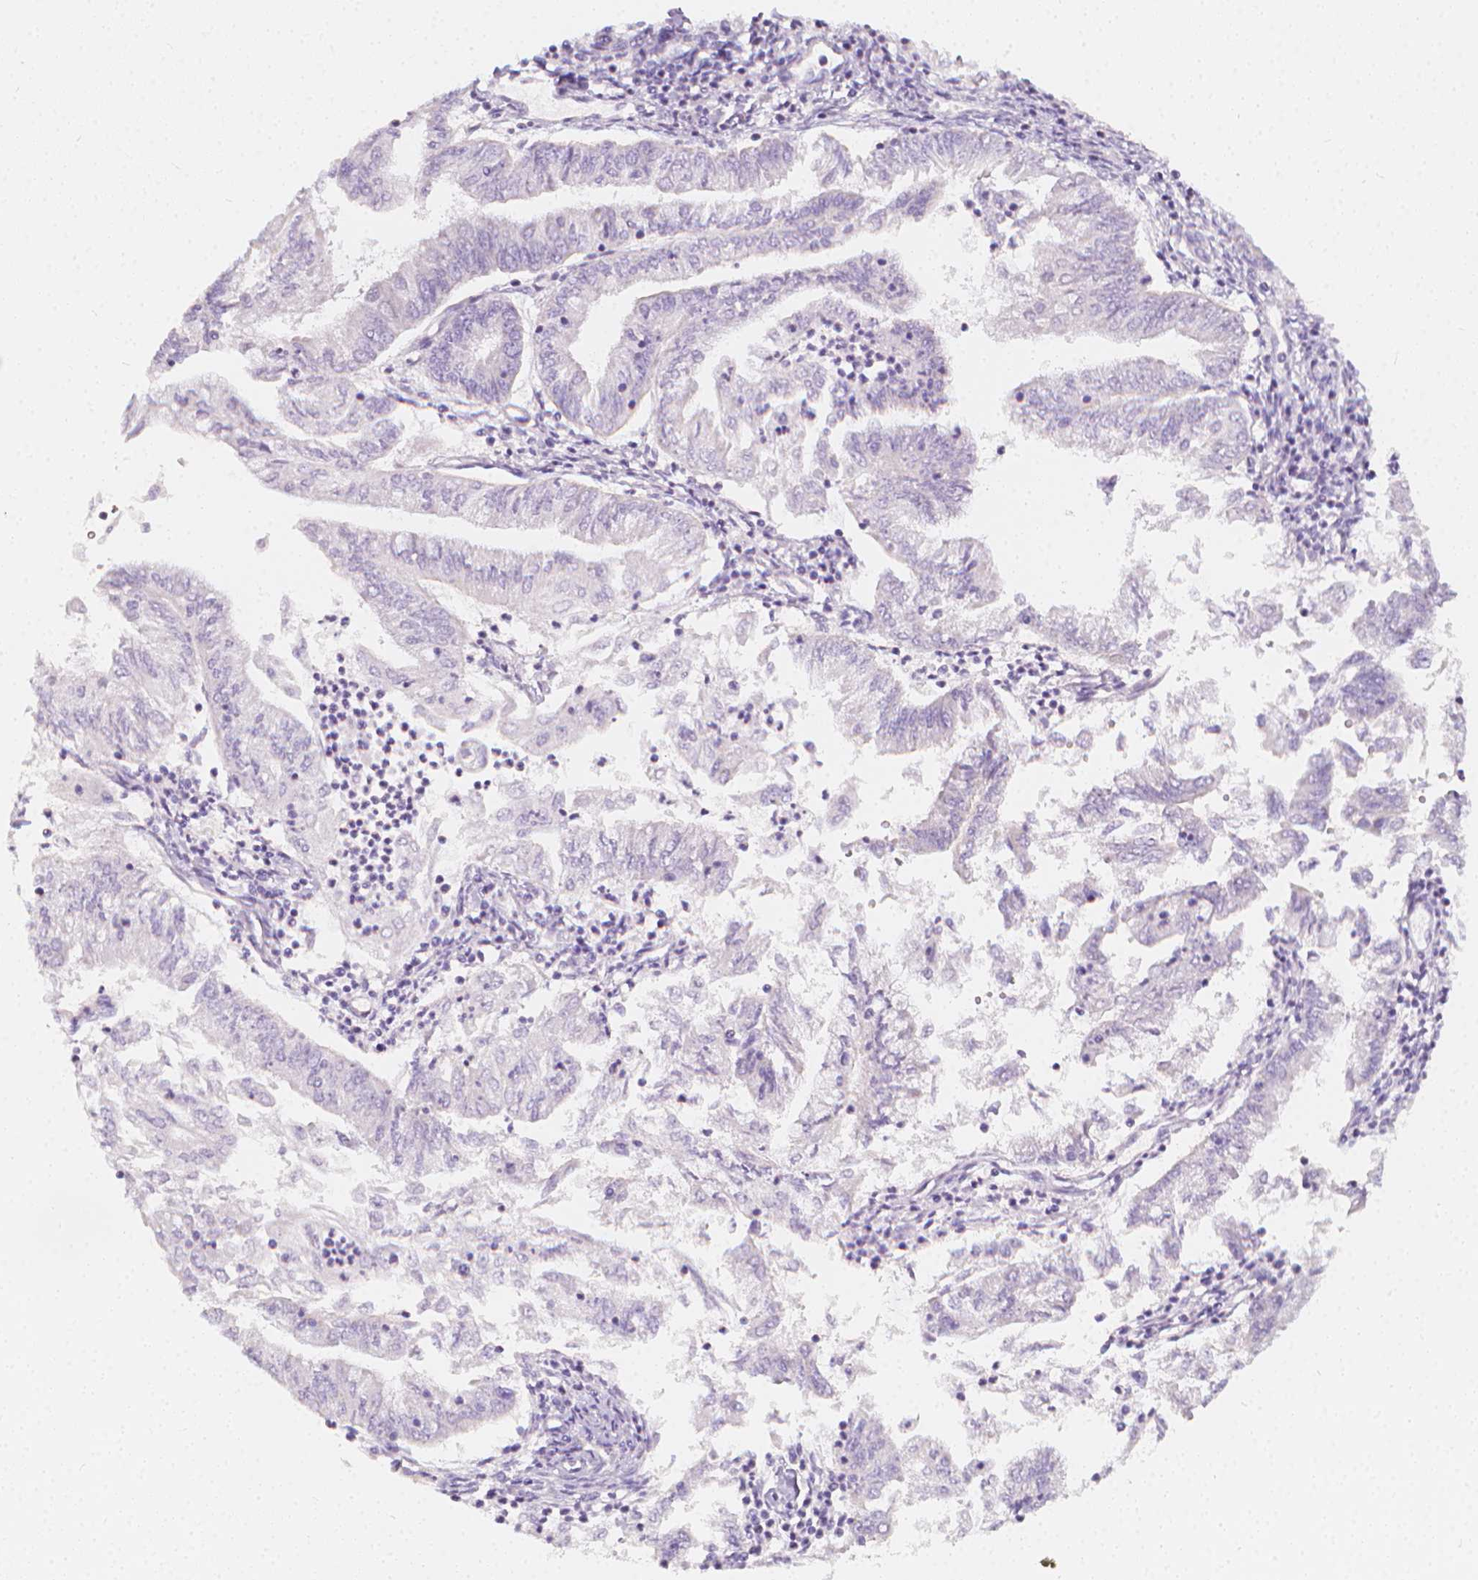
{"staining": {"intensity": "negative", "quantity": "none", "location": "none"}, "tissue": "endometrial cancer", "cell_type": "Tumor cells", "image_type": "cancer", "snomed": [{"axis": "morphology", "description": "Adenocarcinoma, NOS"}, {"axis": "topography", "description": "Endometrium"}], "caption": "This is an immunohistochemistry (IHC) histopathology image of endometrial cancer (adenocarcinoma). There is no positivity in tumor cells.", "gene": "RBFOX1", "patient": {"sex": "female", "age": 55}}